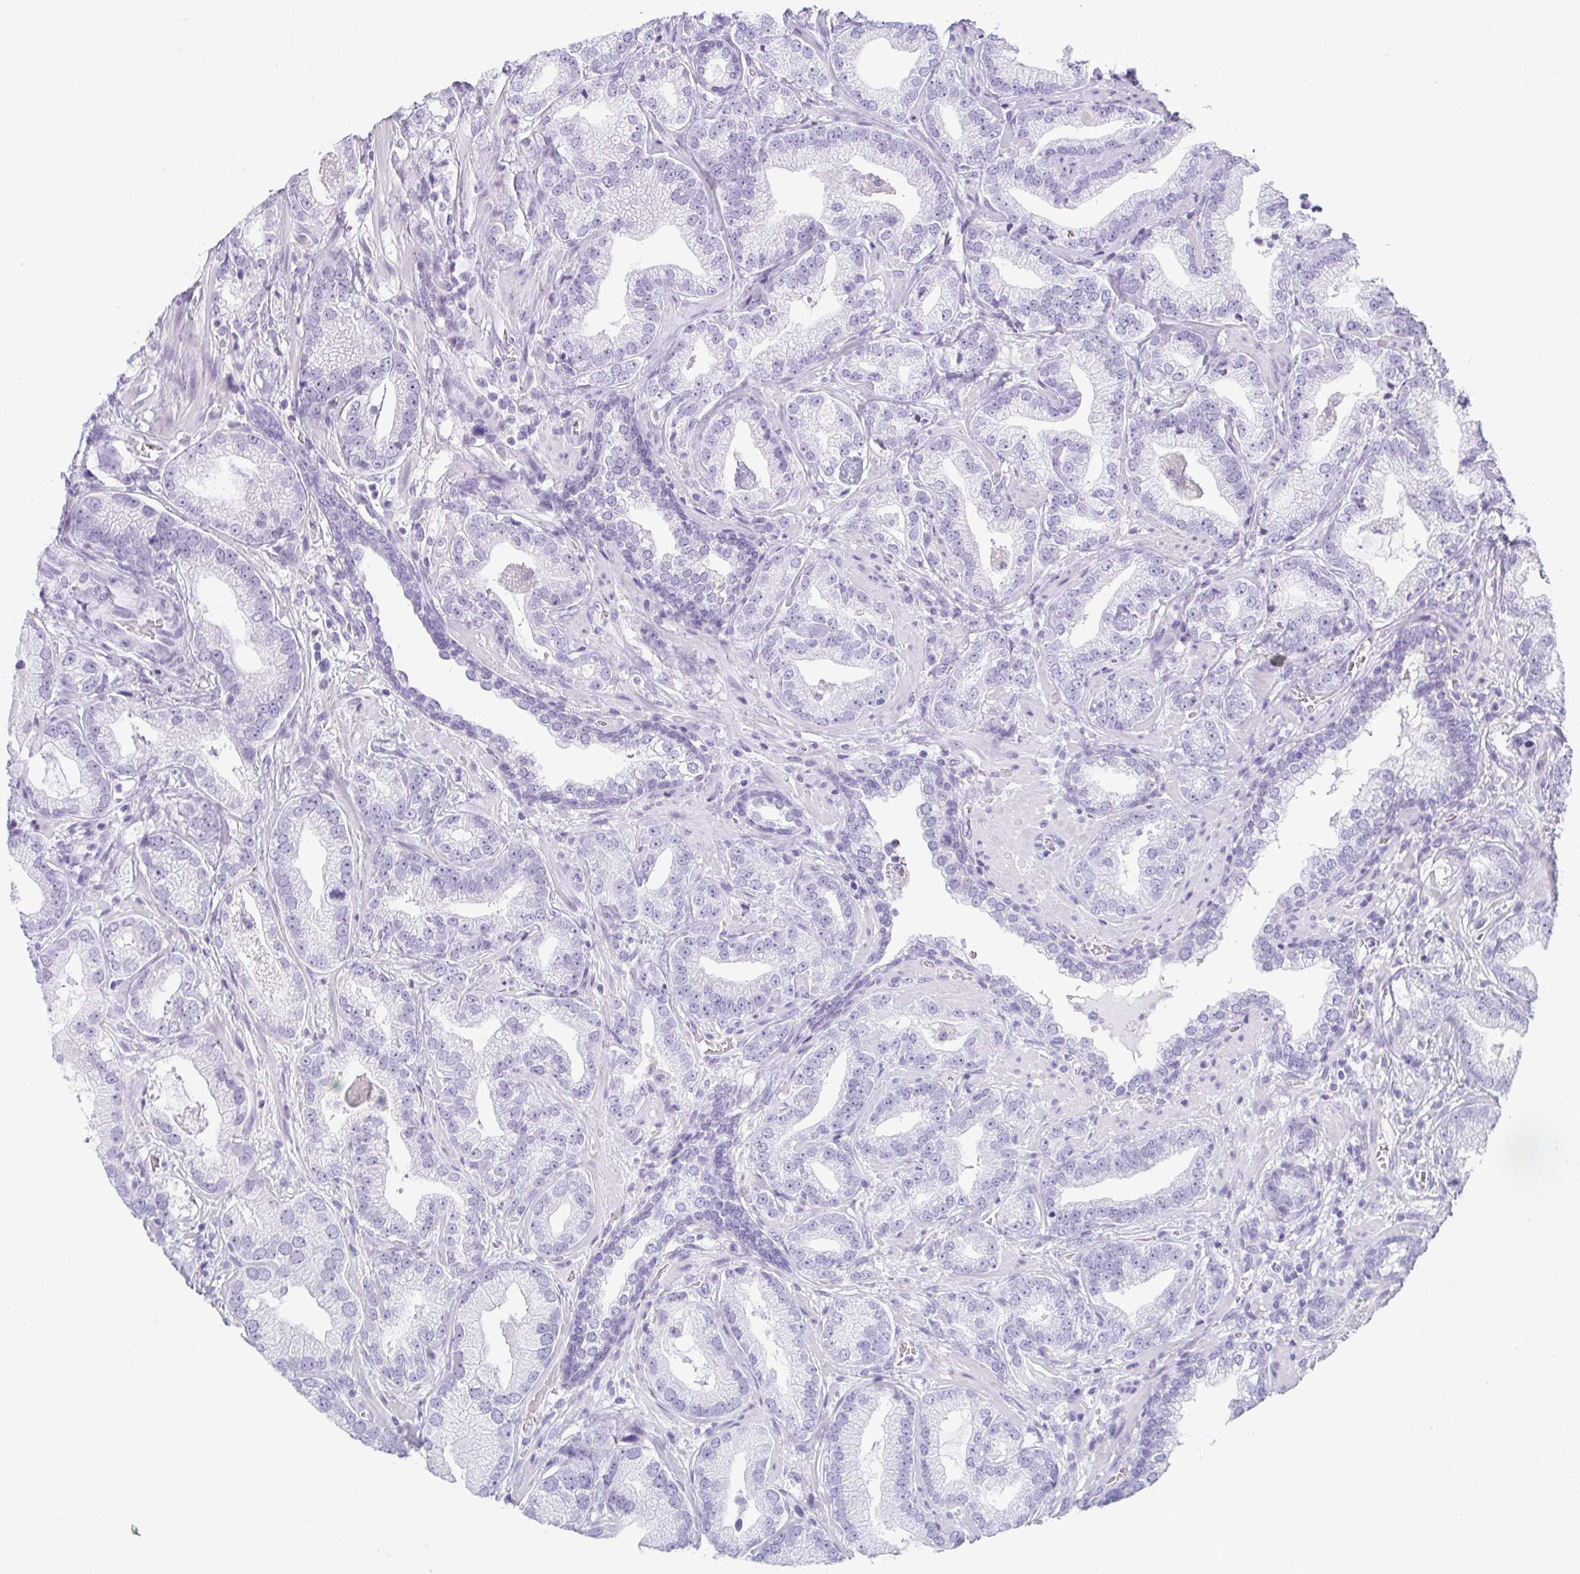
{"staining": {"intensity": "negative", "quantity": "none", "location": "none"}, "tissue": "prostate cancer", "cell_type": "Tumor cells", "image_type": "cancer", "snomed": [{"axis": "morphology", "description": "Adenocarcinoma, Low grade"}, {"axis": "topography", "description": "Prostate"}], "caption": "Low-grade adenocarcinoma (prostate) was stained to show a protein in brown. There is no significant staining in tumor cells.", "gene": "MOBP", "patient": {"sex": "male", "age": 62}}